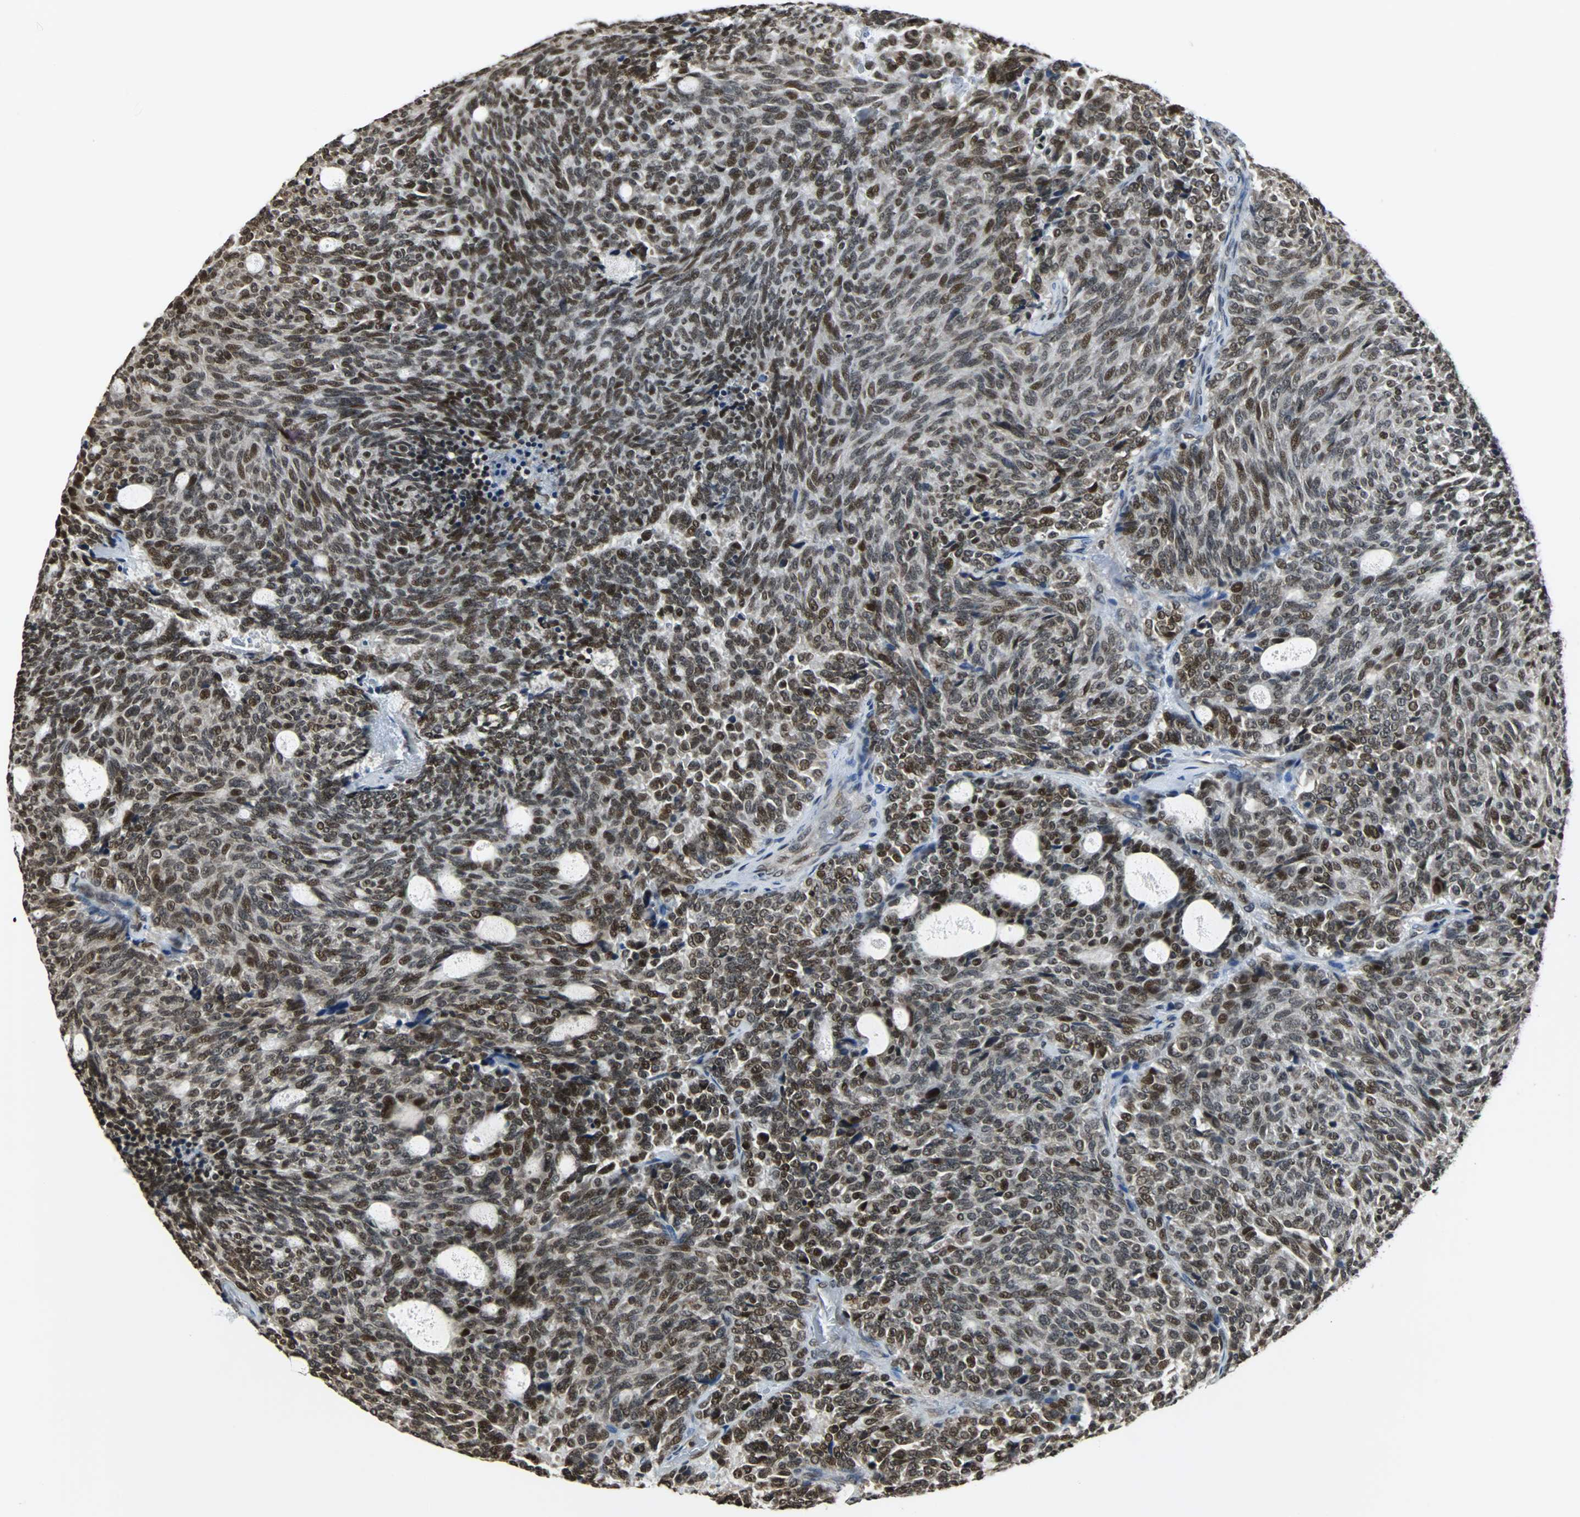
{"staining": {"intensity": "strong", "quantity": ">75%", "location": "nuclear"}, "tissue": "carcinoid", "cell_type": "Tumor cells", "image_type": "cancer", "snomed": [{"axis": "morphology", "description": "Carcinoid, malignant, NOS"}, {"axis": "topography", "description": "Pancreas"}], "caption": "Carcinoid stained with IHC exhibits strong nuclear positivity in approximately >75% of tumor cells.", "gene": "REST", "patient": {"sex": "female", "age": 54}}